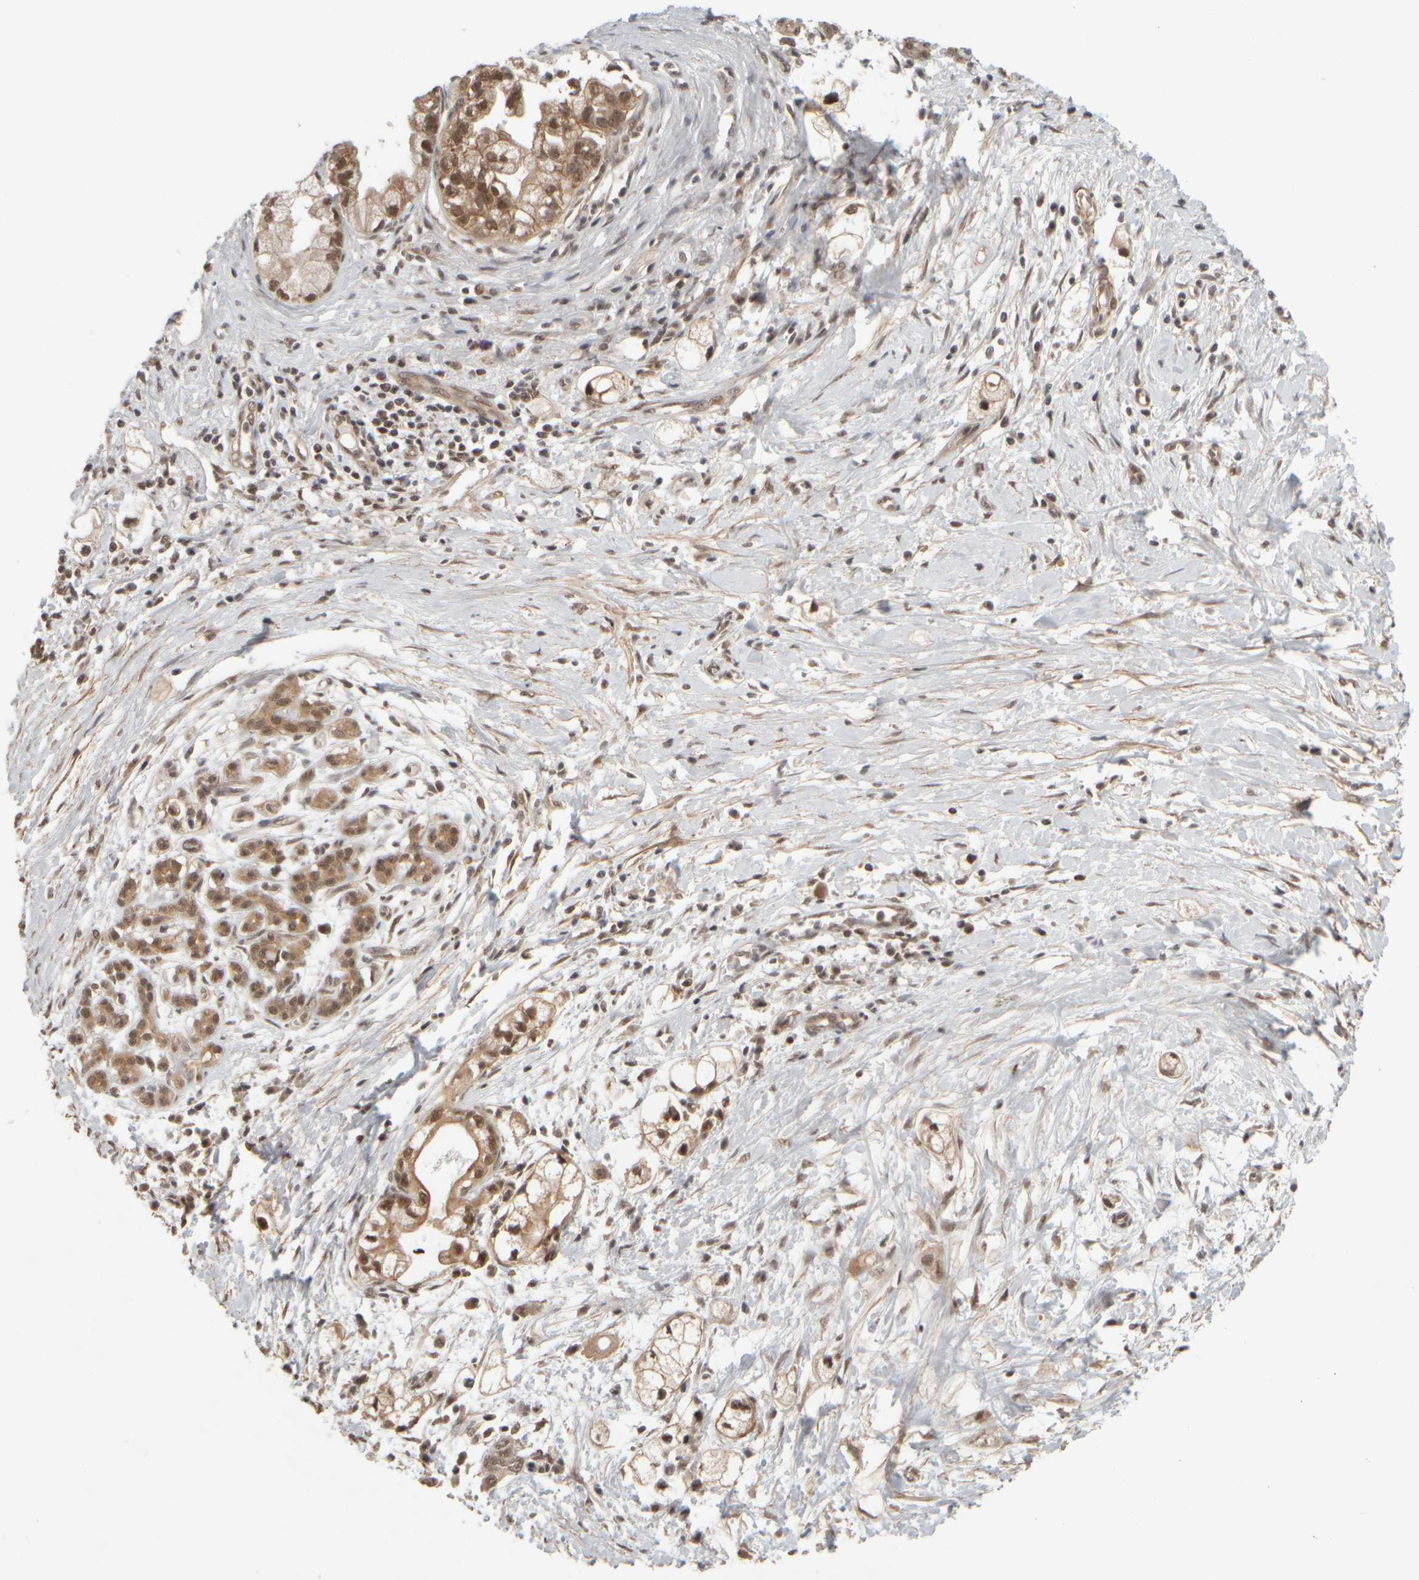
{"staining": {"intensity": "moderate", "quantity": "25%-75%", "location": "cytoplasmic/membranous,nuclear"}, "tissue": "pancreatic cancer", "cell_type": "Tumor cells", "image_type": "cancer", "snomed": [{"axis": "morphology", "description": "Adenocarcinoma, NOS"}, {"axis": "topography", "description": "Pancreas"}], "caption": "Protein staining by IHC shows moderate cytoplasmic/membranous and nuclear expression in about 25%-75% of tumor cells in pancreatic adenocarcinoma.", "gene": "SYNRG", "patient": {"sex": "male", "age": 74}}